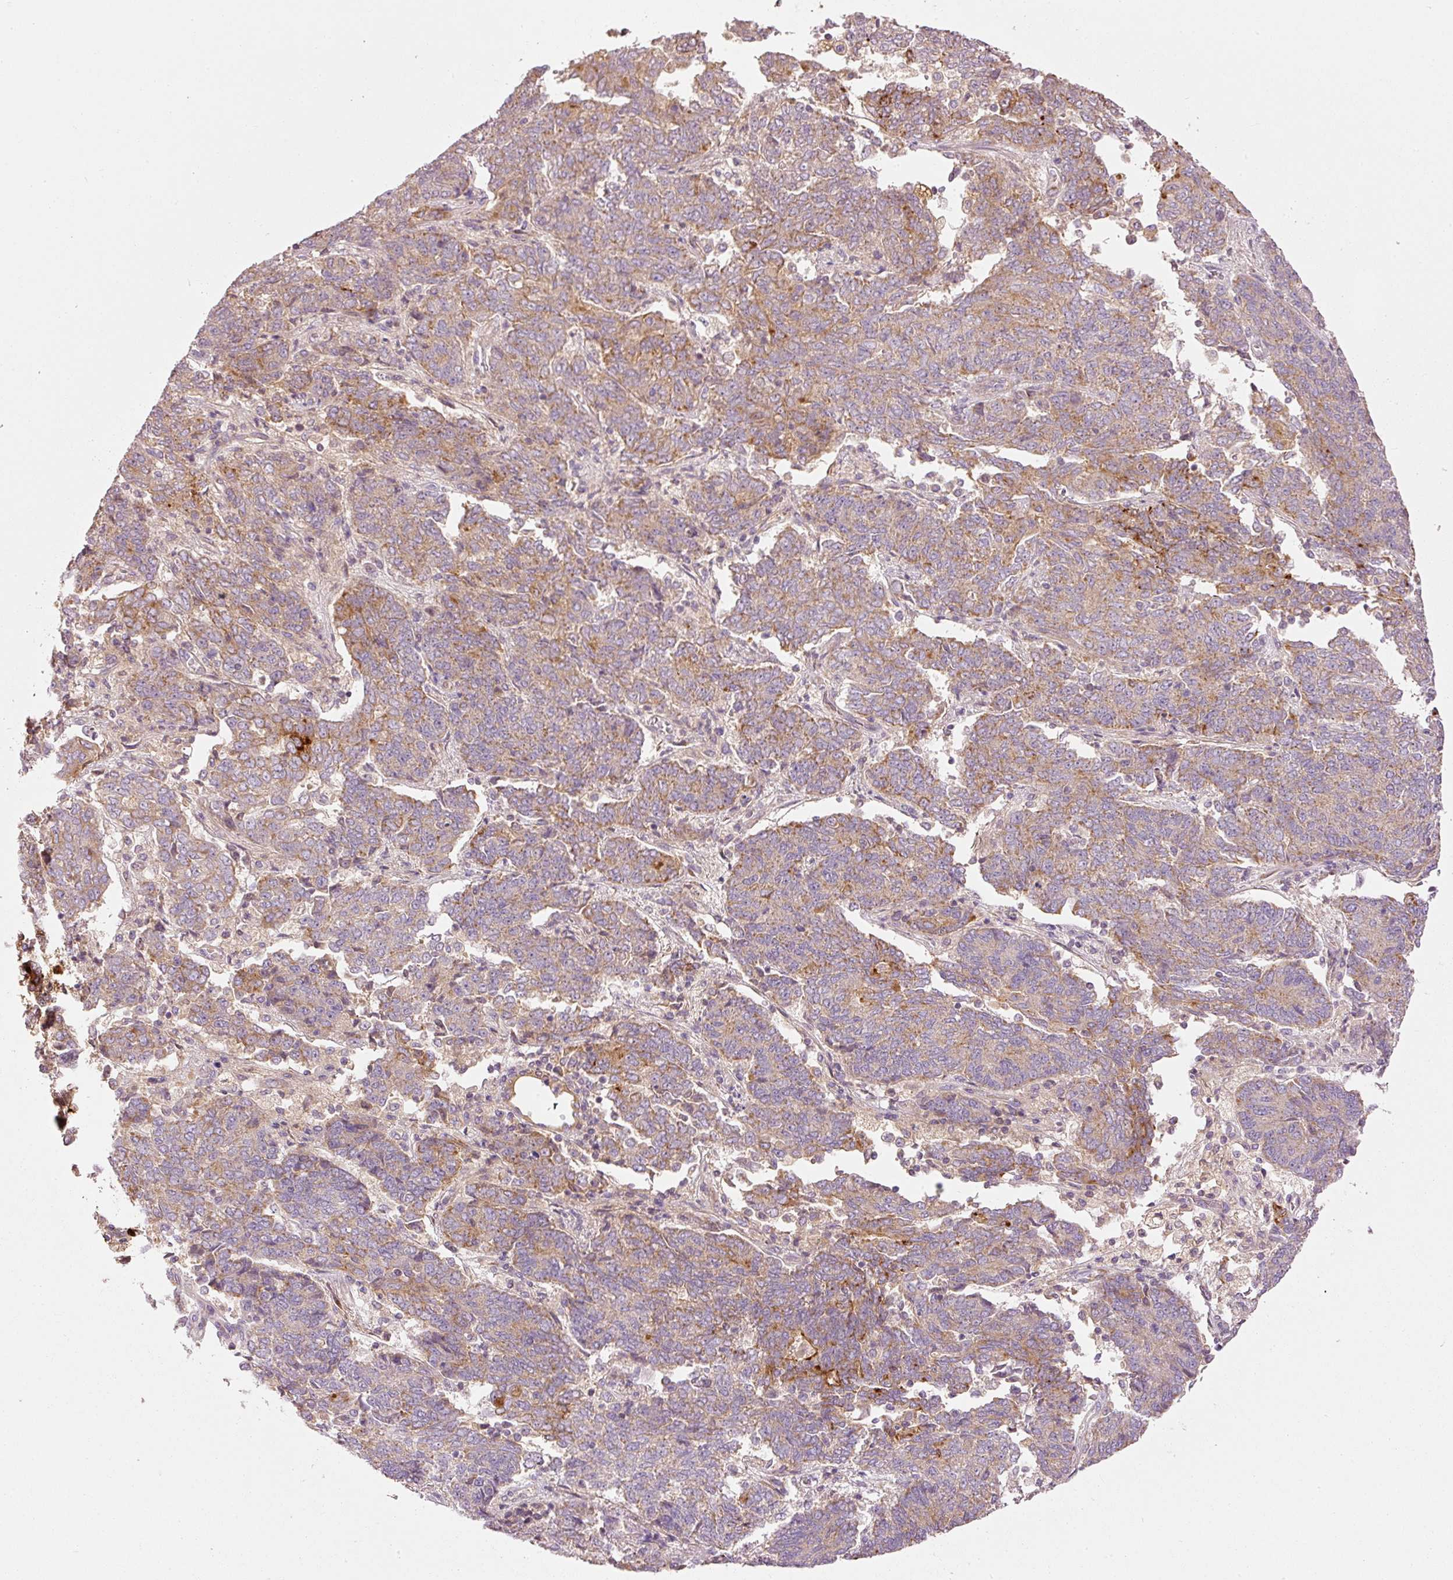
{"staining": {"intensity": "weak", "quantity": "25%-75%", "location": "cytoplasmic/membranous"}, "tissue": "endometrial cancer", "cell_type": "Tumor cells", "image_type": "cancer", "snomed": [{"axis": "morphology", "description": "Adenocarcinoma, NOS"}, {"axis": "topography", "description": "Endometrium"}], "caption": "A brown stain labels weak cytoplasmic/membranous staining of a protein in endometrial adenocarcinoma tumor cells.", "gene": "SERPING1", "patient": {"sex": "female", "age": 80}}